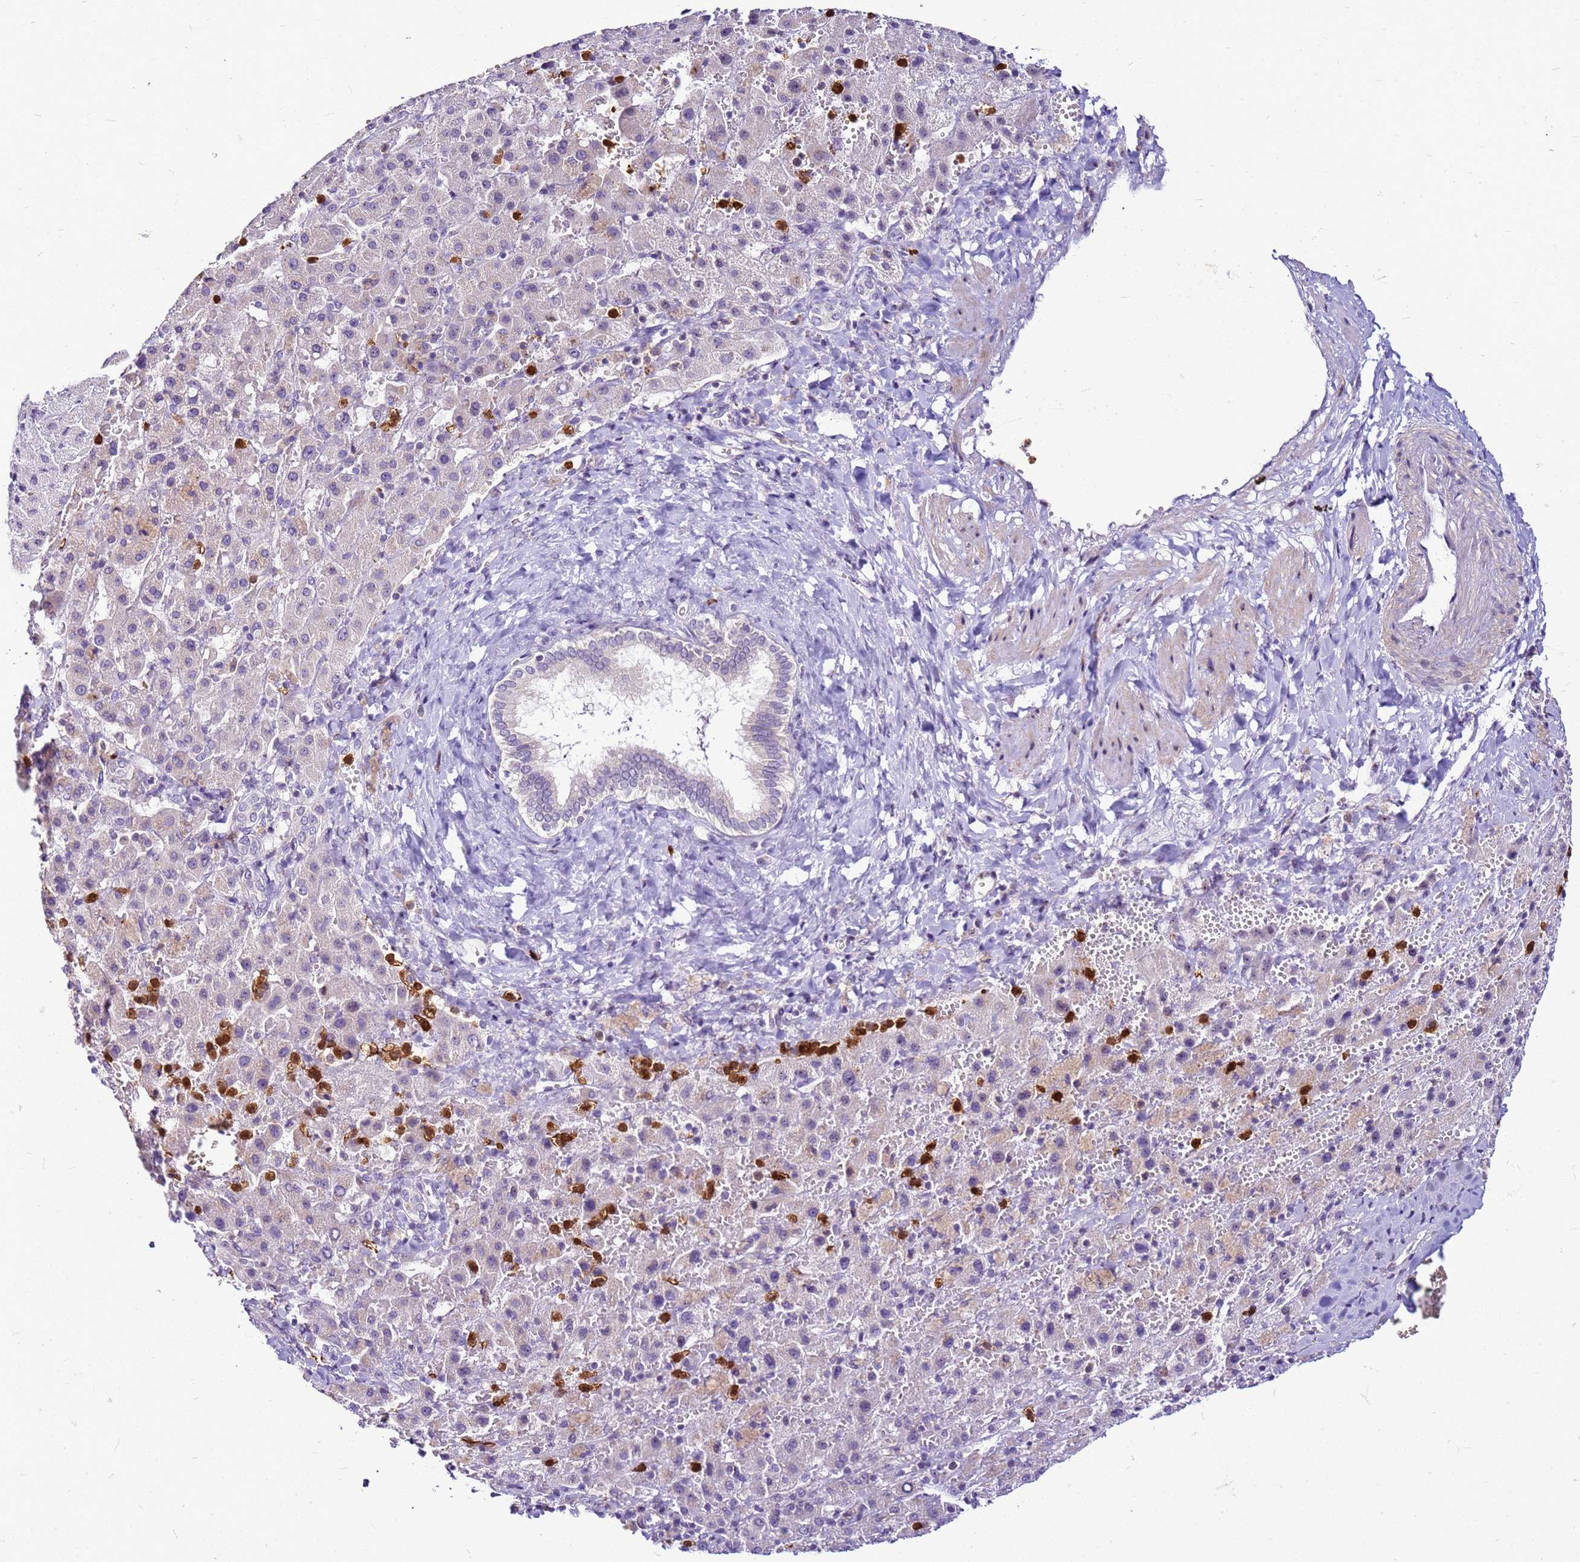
{"staining": {"intensity": "negative", "quantity": "none", "location": "none"}, "tissue": "liver cancer", "cell_type": "Tumor cells", "image_type": "cancer", "snomed": [{"axis": "morphology", "description": "Carcinoma, Hepatocellular, NOS"}, {"axis": "topography", "description": "Liver"}], "caption": "Protein analysis of liver hepatocellular carcinoma shows no significant staining in tumor cells. Nuclei are stained in blue.", "gene": "VPS4B", "patient": {"sex": "female", "age": 58}}